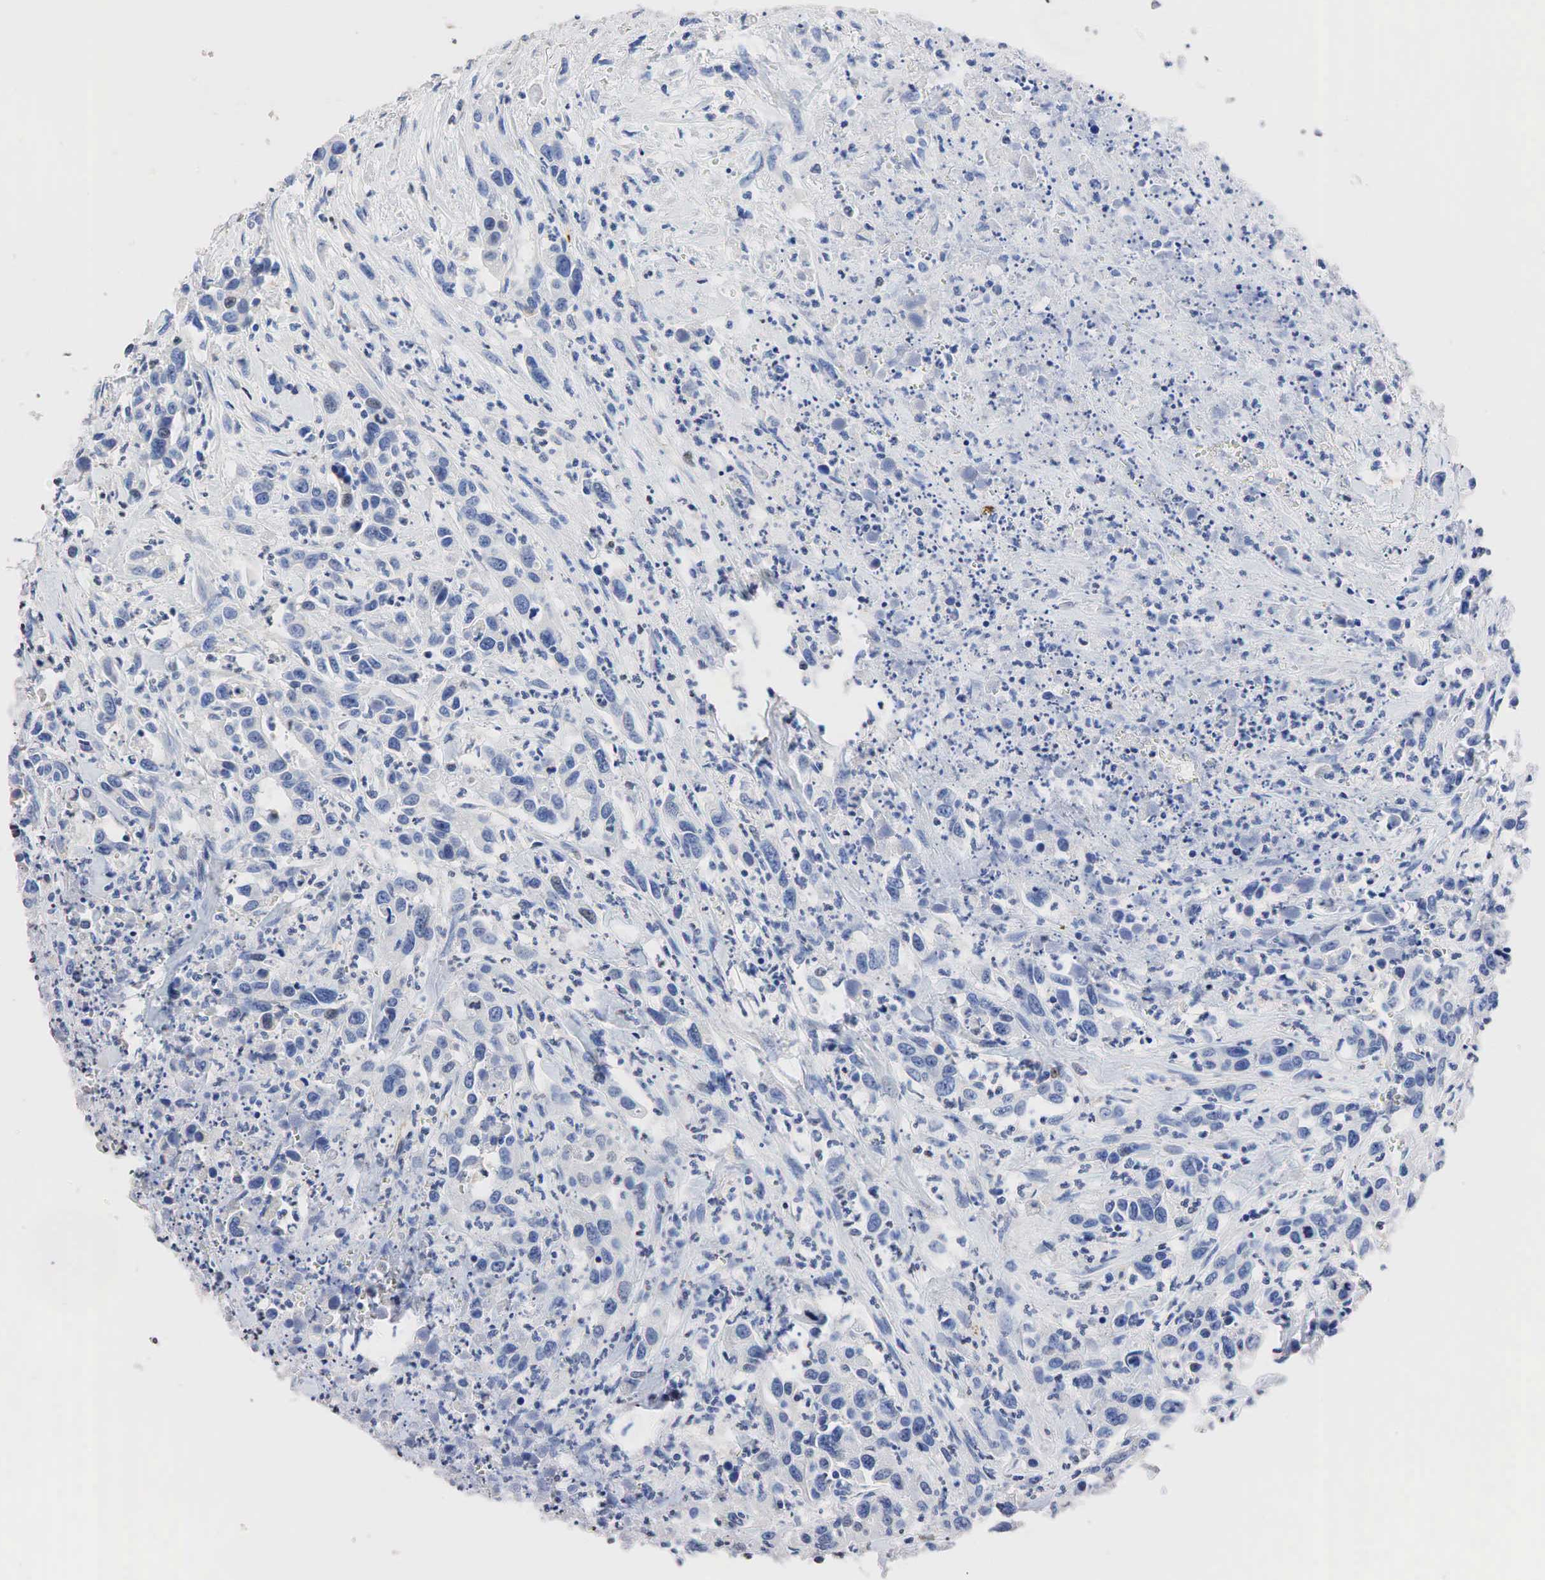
{"staining": {"intensity": "negative", "quantity": "none", "location": "none"}, "tissue": "urothelial cancer", "cell_type": "Tumor cells", "image_type": "cancer", "snomed": [{"axis": "morphology", "description": "Urothelial carcinoma, High grade"}, {"axis": "topography", "description": "Urinary bladder"}], "caption": "There is no significant expression in tumor cells of high-grade urothelial carcinoma.", "gene": "SYP", "patient": {"sex": "male", "age": 86}}